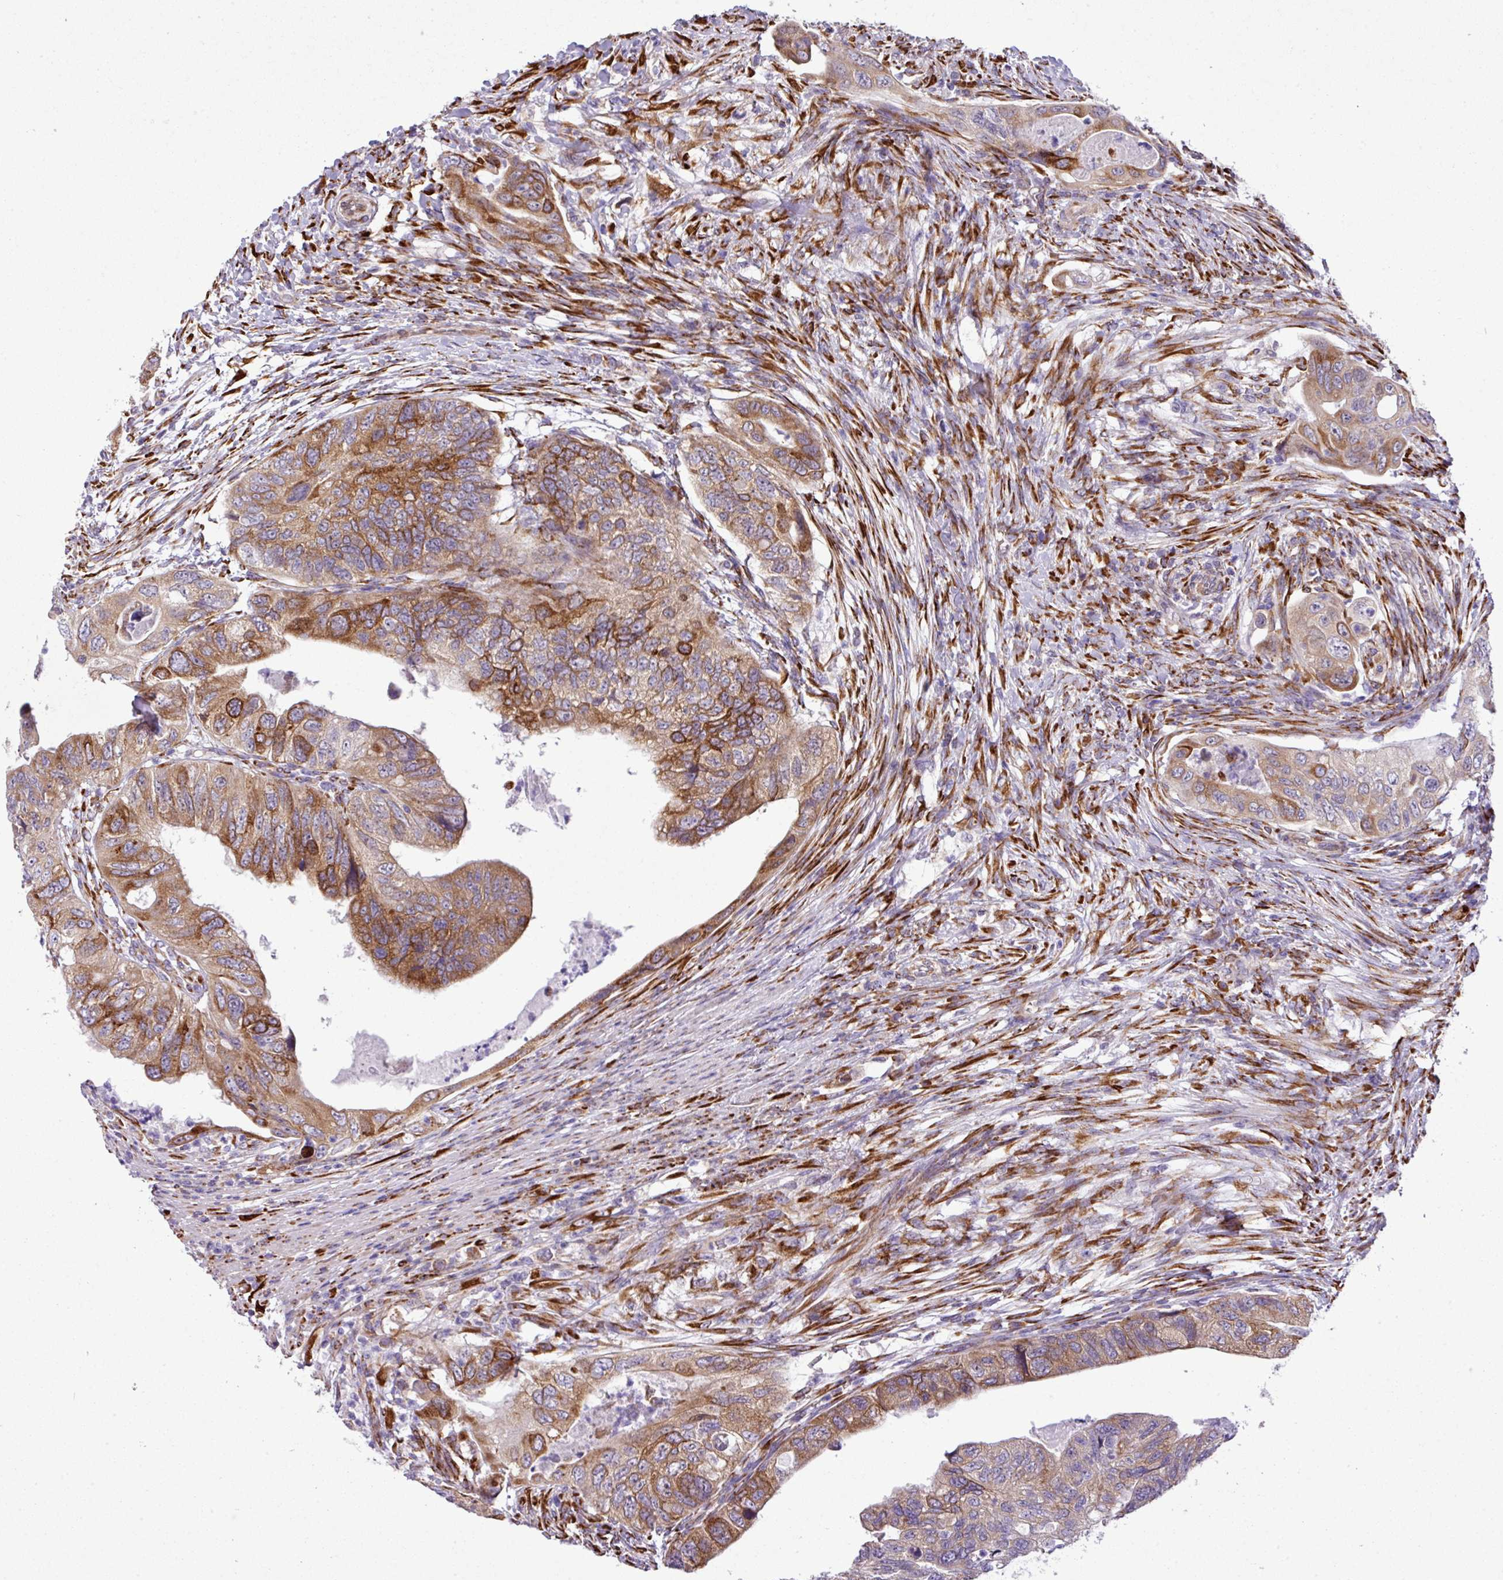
{"staining": {"intensity": "moderate", "quantity": ">75%", "location": "cytoplasmic/membranous"}, "tissue": "colorectal cancer", "cell_type": "Tumor cells", "image_type": "cancer", "snomed": [{"axis": "morphology", "description": "Adenocarcinoma, NOS"}, {"axis": "topography", "description": "Rectum"}], "caption": "Human colorectal cancer (adenocarcinoma) stained with a protein marker displays moderate staining in tumor cells.", "gene": "CFAP97", "patient": {"sex": "male", "age": 63}}